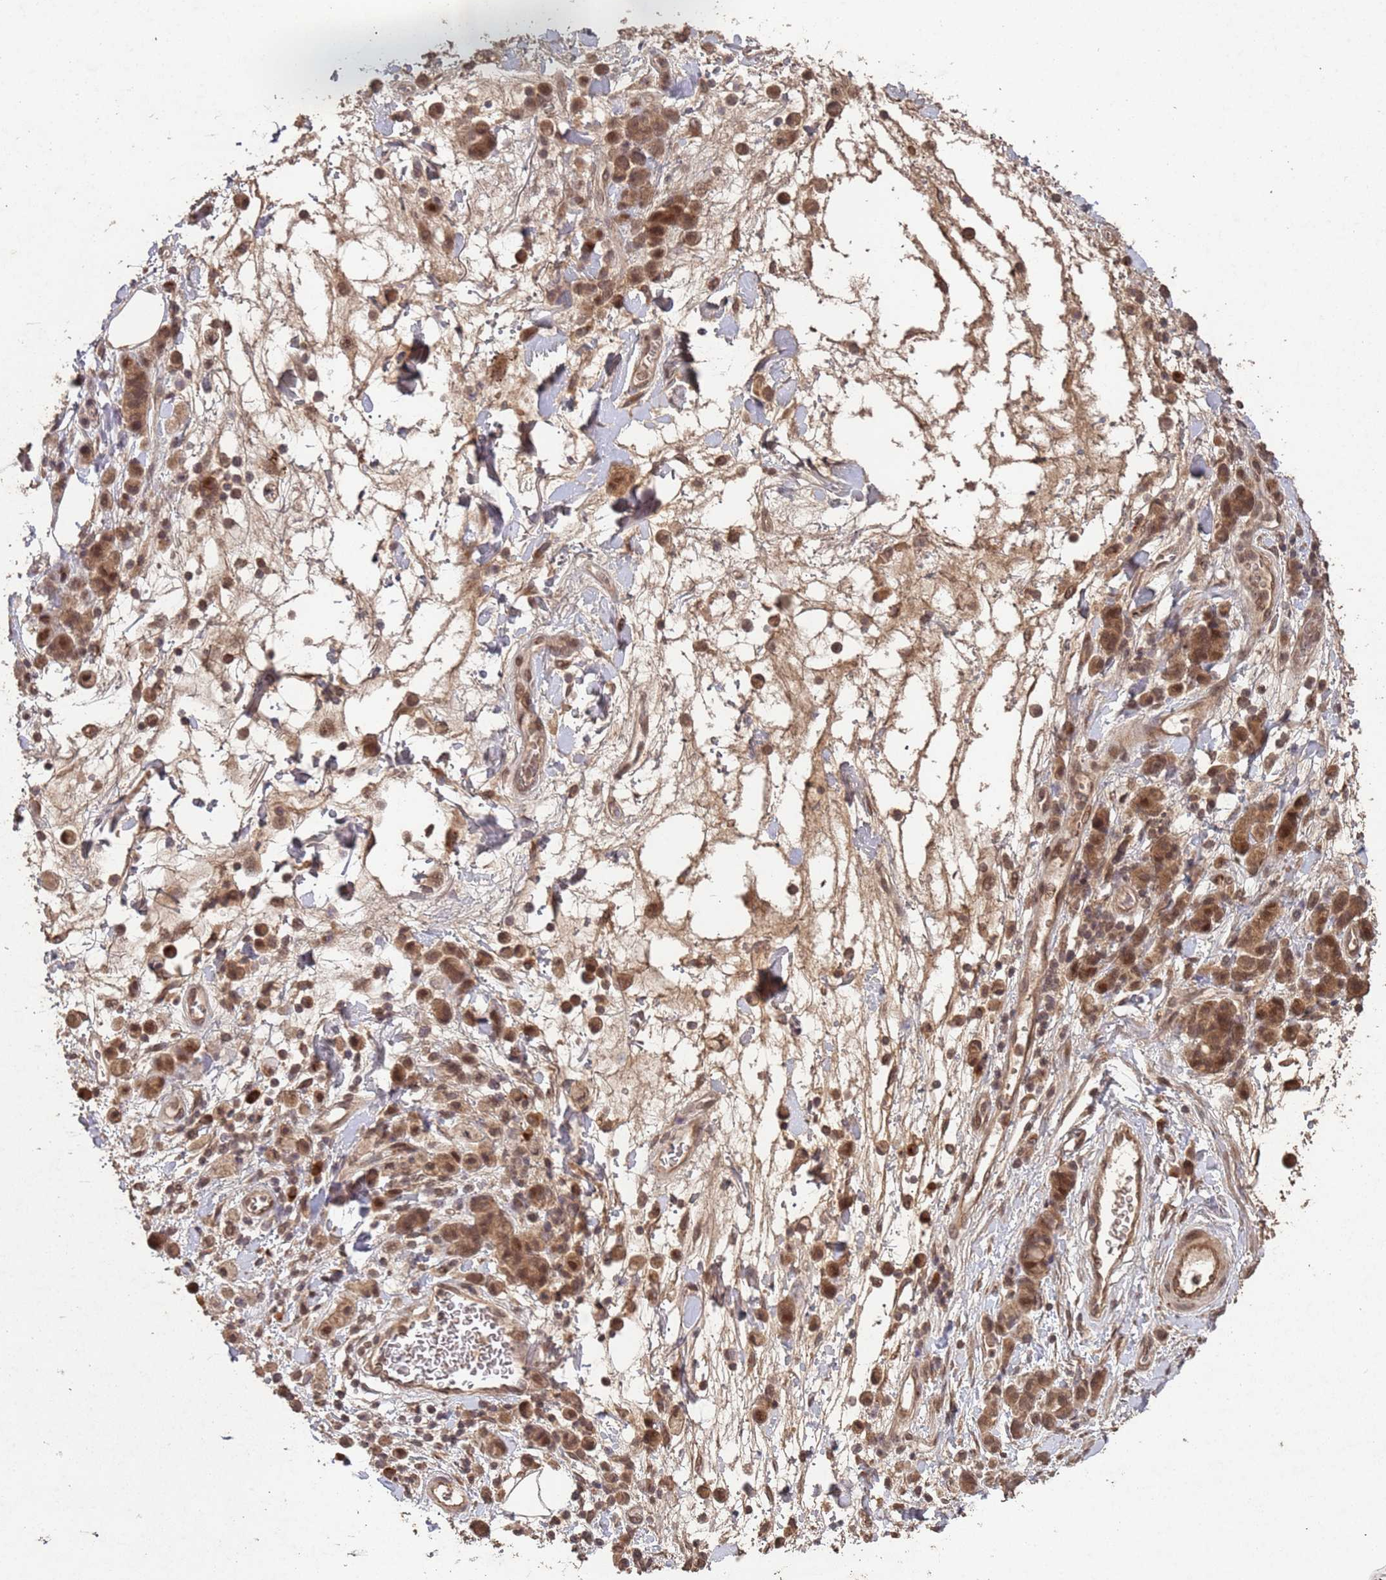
{"staining": {"intensity": "moderate", "quantity": ">75%", "location": "cytoplasmic/membranous,nuclear"}, "tissue": "stomach cancer", "cell_type": "Tumor cells", "image_type": "cancer", "snomed": [{"axis": "morphology", "description": "Adenocarcinoma, NOS"}, {"axis": "topography", "description": "Stomach"}], "caption": "Stomach cancer (adenocarcinoma) stained with DAB (3,3'-diaminobenzidine) immunohistochemistry (IHC) demonstrates medium levels of moderate cytoplasmic/membranous and nuclear positivity in approximately >75% of tumor cells.", "gene": "FRAT1", "patient": {"sex": "male", "age": 77}}